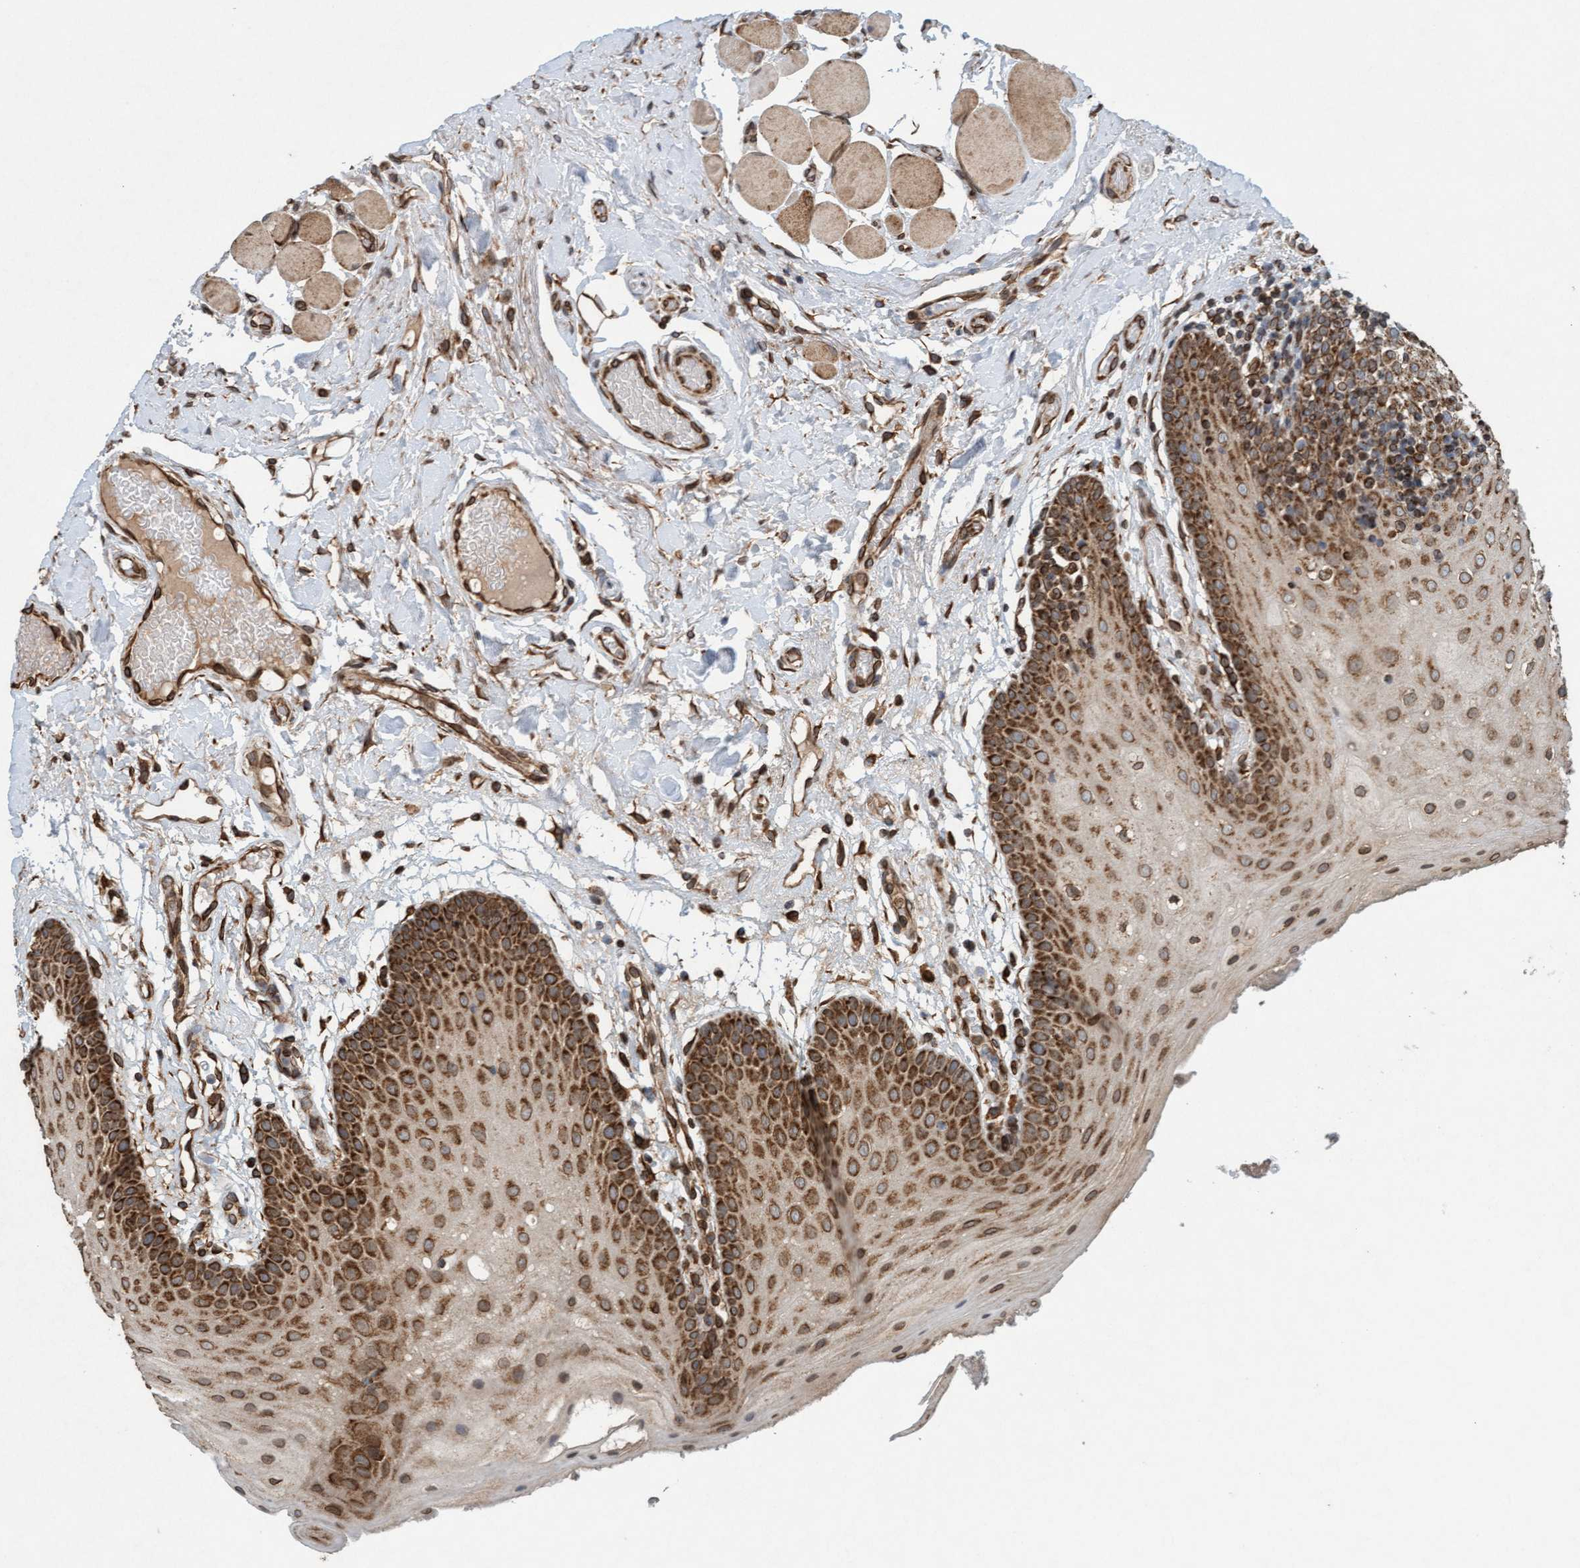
{"staining": {"intensity": "moderate", "quantity": ">75%", "location": "cytoplasmic/membranous"}, "tissue": "oral mucosa", "cell_type": "Squamous epithelial cells", "image_type": "normal", "snomed": [{"axis": "morphology", "description": "Normal tissue, NOS"}, {"axis": "morphology", "description": "Squamous cell carcinoma, NOS"}, {"axis": "topography", "description": "Oral tissue"}, {"axis": "topography", "description": "Head-Neck"}], "caption": "Immunohistochemical staining of normal oral mucosa displays medium levels of moderate cytoplasmic/membranous expression in approximately >75% of squamous epithelial cells.", "gene": "MRPS23", "patient": {"sex": "male", "age": 71}}